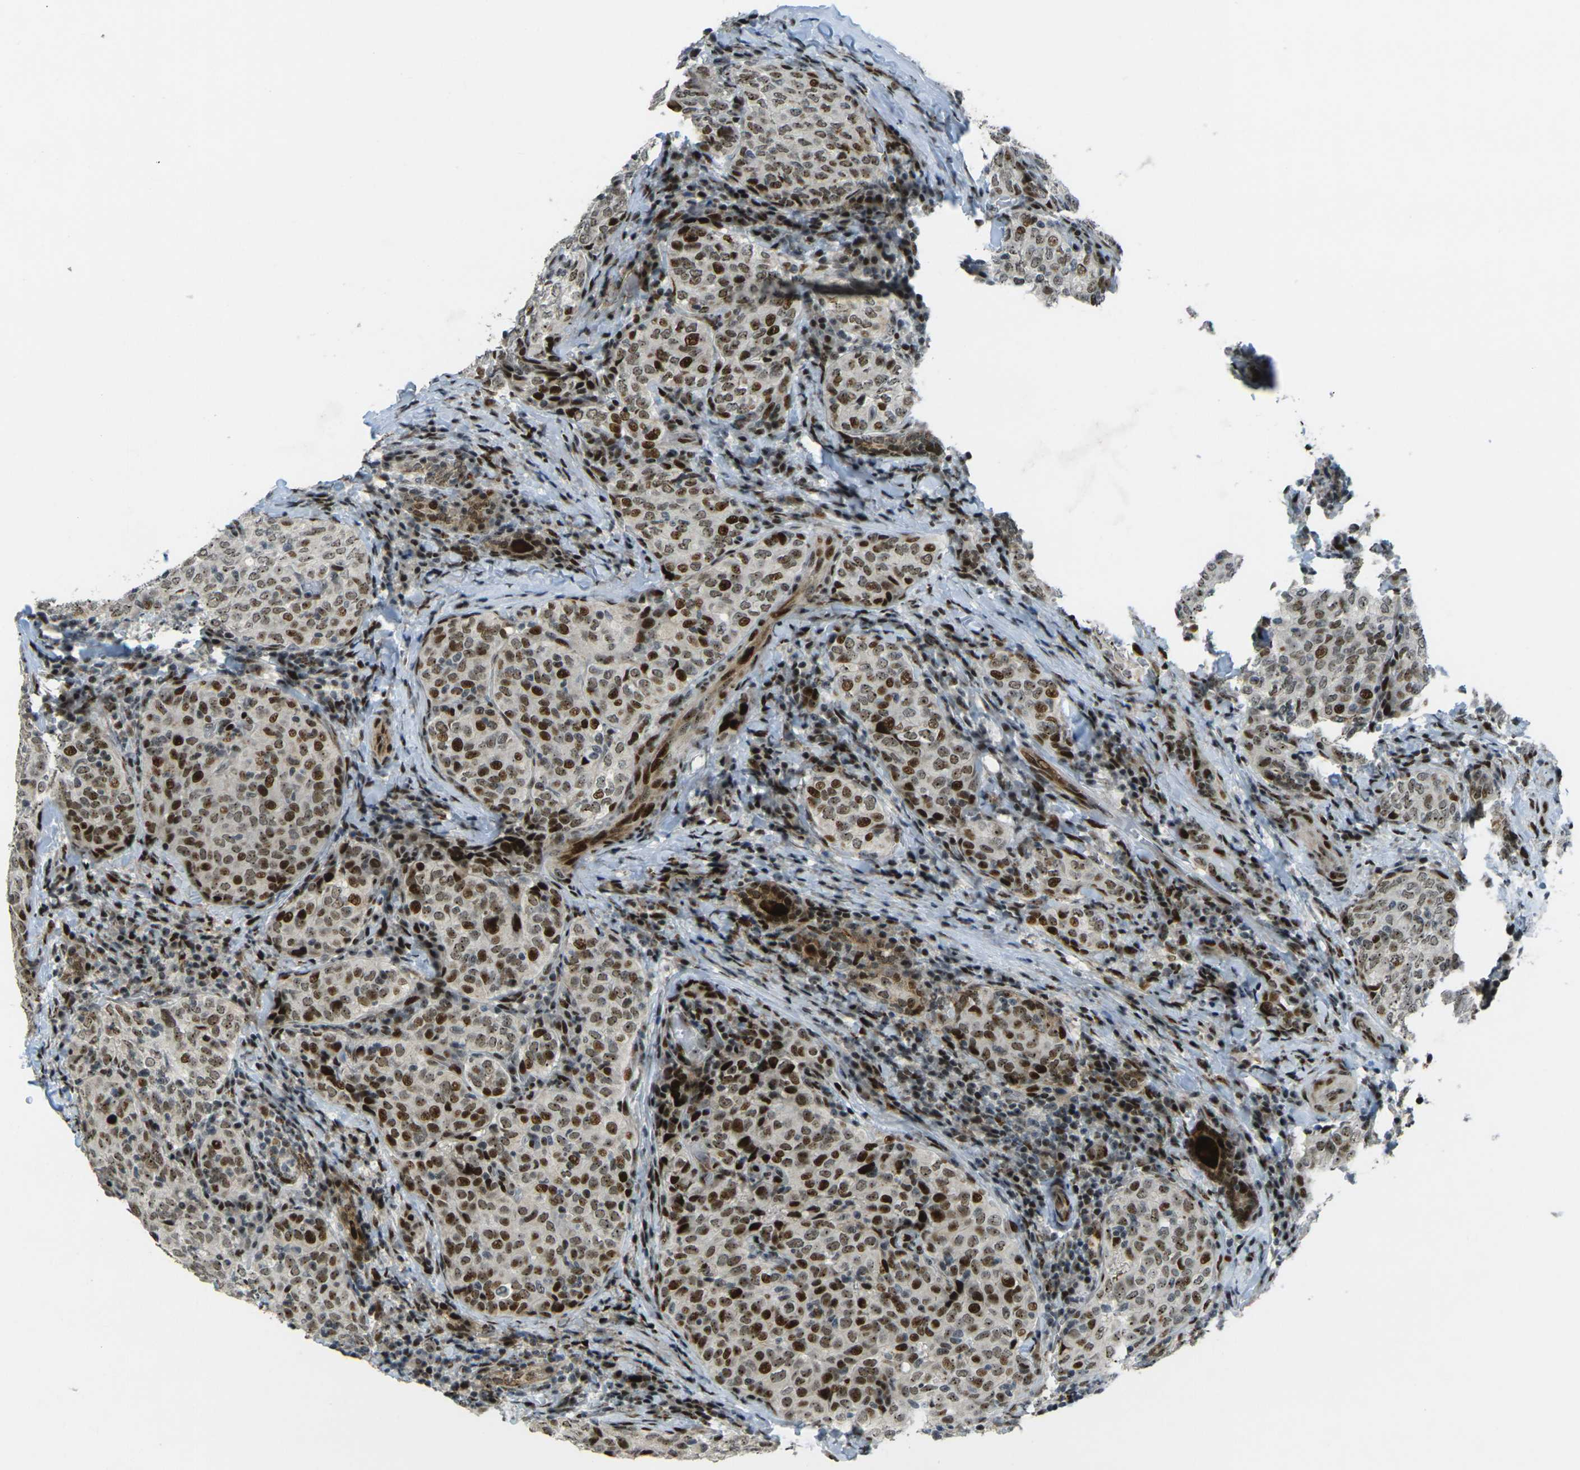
{"staining": {"intensity": "strong", "quantity": ">75%", "location": "nuclear"}, "tissue": "thyroid cancer", "cell_type": "Tumor cells", "image_type": "cancer", "snomed": [{"axis": "morphology", "description": "Normal tissue, NOS"}, {"axis": "morphology", "description": "Papillary adenocarcinoma, NOS"}, {"axis": "topography", "description": "Thyroid gland"}], "caption": "Thyroid cancer stained with DAB (3,3'-diaminobenzidine) immunohistochemistry (IHC) displays high levels of strong nuclear staining in about >75% of tumor cells. The staining was performed using DAB to visualize the protein expression in brown, while the nuclei were stained in blue with hematoxylin (Magnification: 20x).", "gene": "UBE2C", "patient": {"sex": "female", "age": 30}}